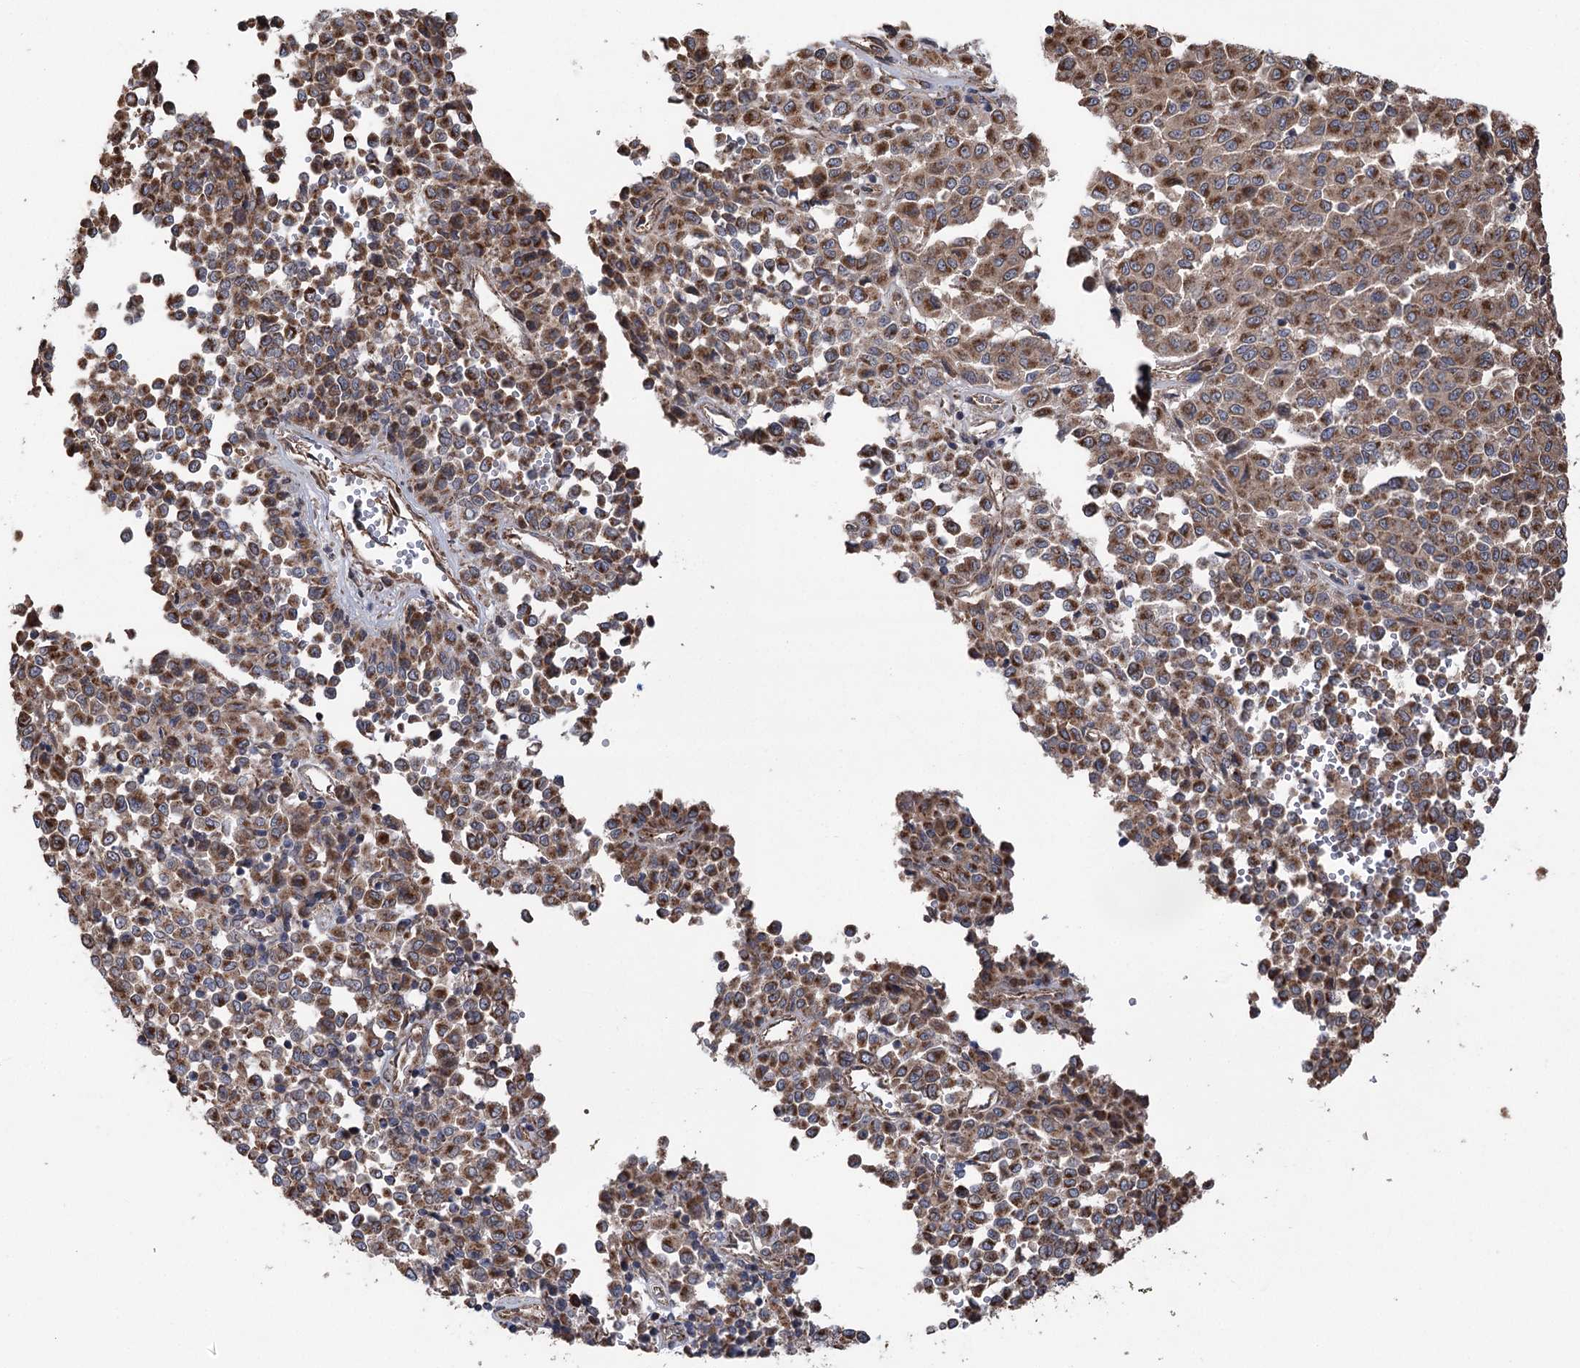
{"staining": {"intensity": "strong", "quantity": ">75%", "location": "cytoplasmic/membranous"}, "tissue": "melanoma", "cell_type": "Tumor cells", "image_type": "cancer", "snomed": [{"axis": "morphology", "description": "Malignant melanoma, Metastatic site"}, {"axis": "topography", "description": "Pancreas"}], "caption": "Protein analysis of malignant melanoma (metastatic site) tissue exhibits strong cytoplasmic/membranous positivity in about >75% of tumor cells.", "gene": "RWDD4", "patient": {"sex": "female", "age": 30}}